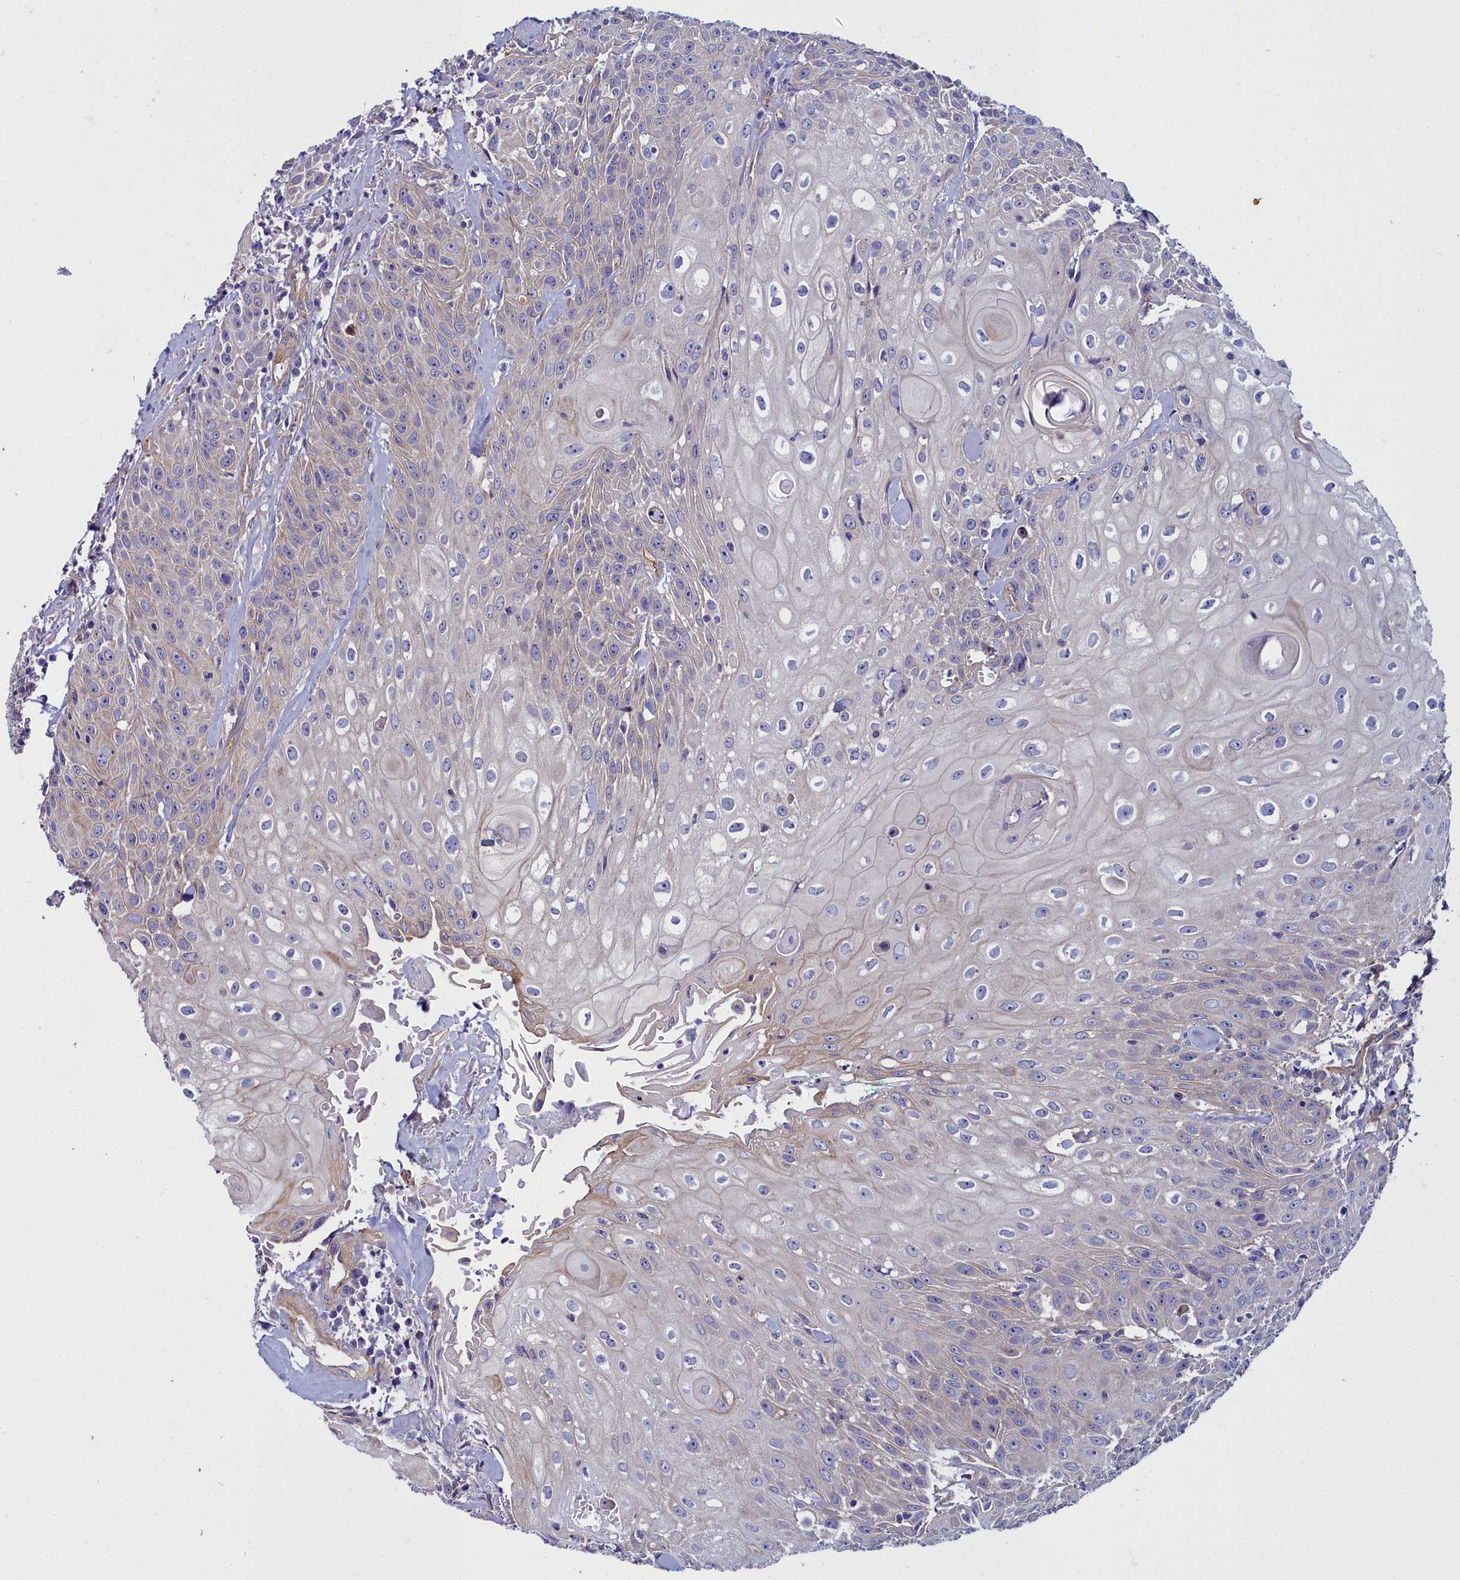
{"staining": {"intensity": "weak", "quantity": "<25%", "location": "cytoplasmic/membranous"}, "tissue": "head and neck cancer", "cell_type": "Tumor cells", "image_type": "cancer", "snomed": [{"axis": "morphology", "description": "Squamous cell carcinoma, NOS"}, {"axis": "topography", "description": "Oral tissue"}, {"axis": "topography", "description": "Head-Neck"}], "caption": "The immunohistochemistry (IHC) micrograph has no significant expression in tumor cells of head and neck cancer (squamous cell carcinoma) tissue.", "gene": "FADS3", "patient": {"sex": "female", "age": 82}}